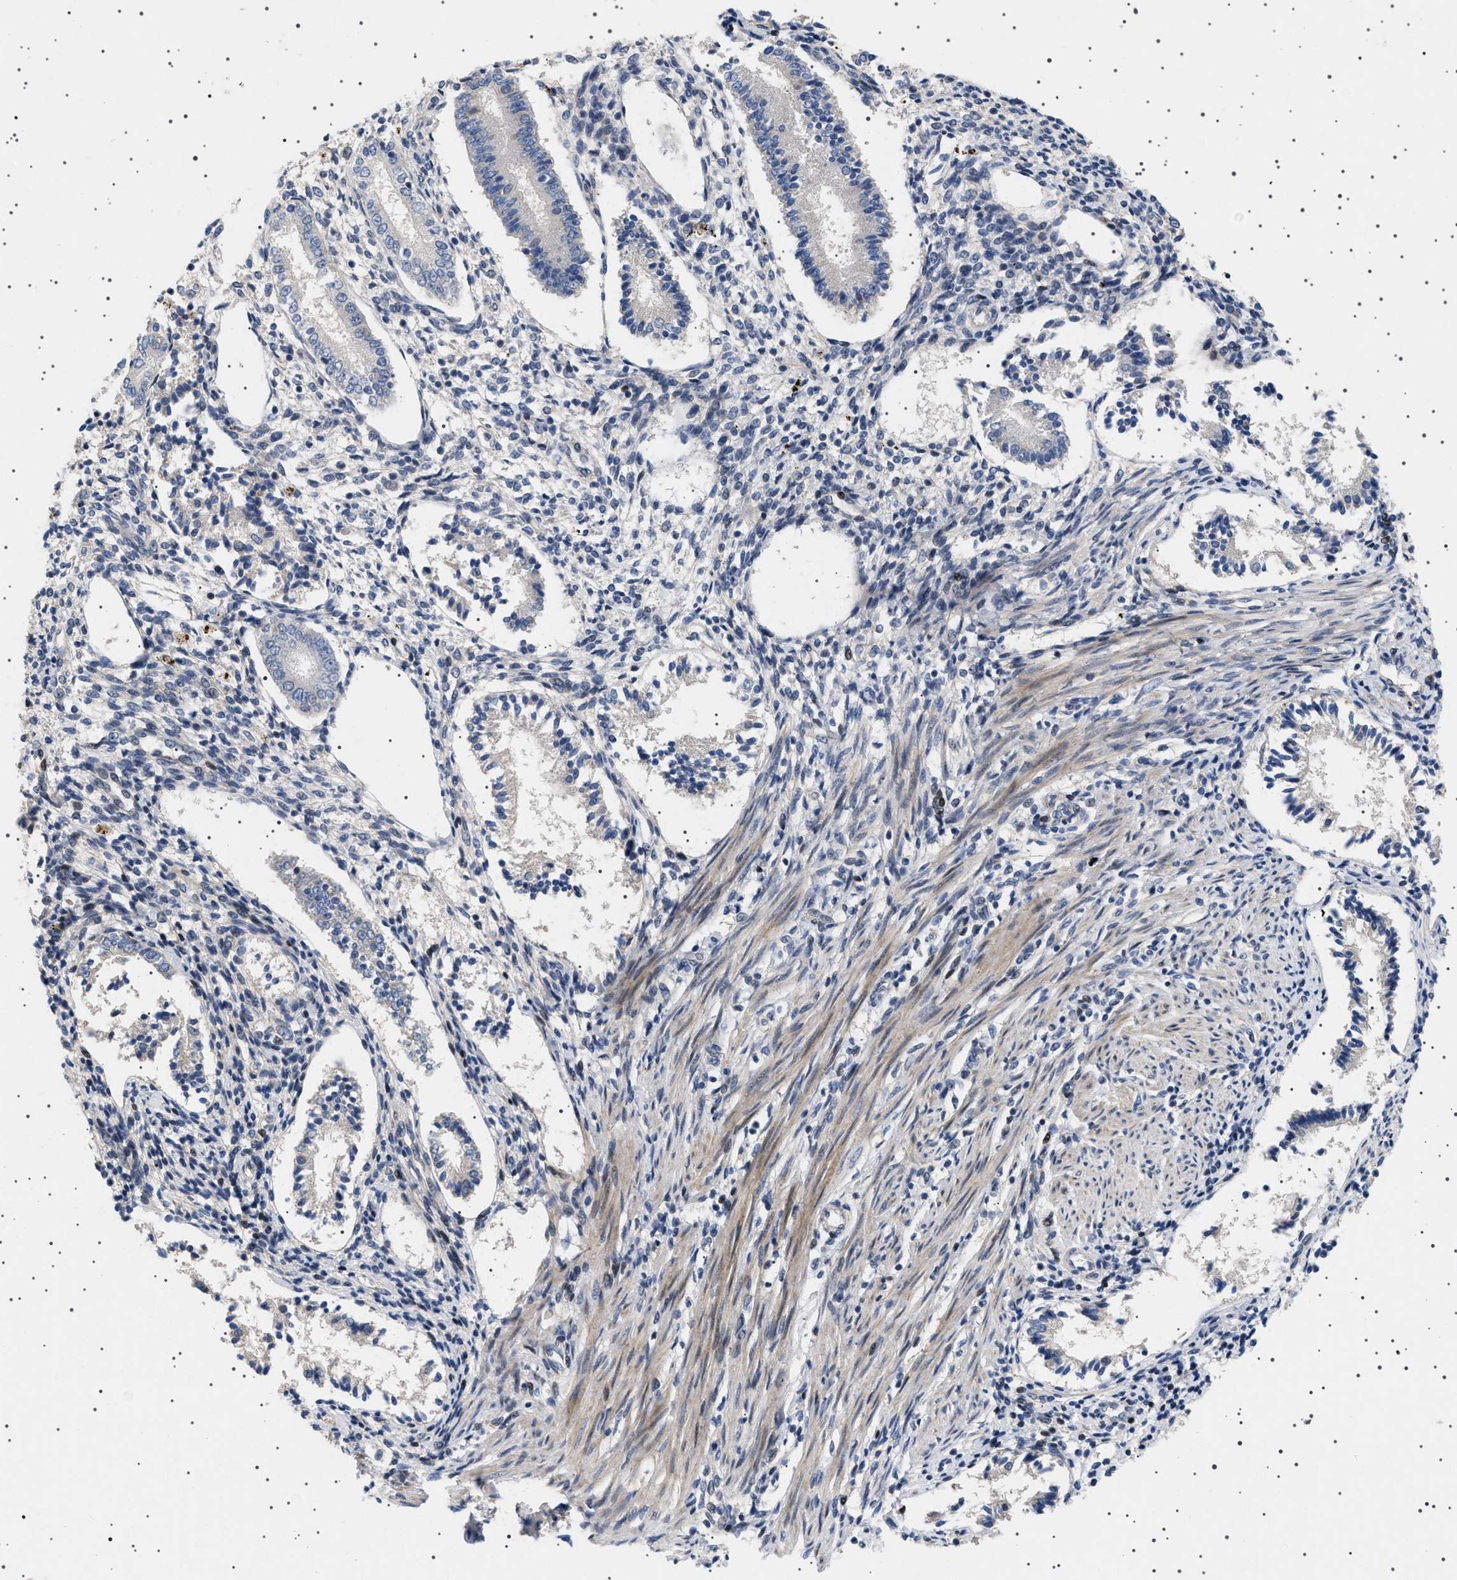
{"staining": {"intensity": "negative", "quantity": "none", "location": "none"}, "tissue": "endometrium", "cell_type": "Cells in endometrial stroma", "image_type": "normal", "snomed": [{"axis": "morphology", "description": "Normal tissue, NOS"}, {"axis": "topography", "description": "Endometrium"}], "caption": "Immunohistochemical staining of unremarkable endometrium demonstrates no significant staining in cells in endometrial stroma. (DAB (3,3'-diaminobenzidine) IHC visualized using brightfield microscopy, high magnification).", "gene": "HTR1A", "patient": {"sex": "female", "age": 42}}